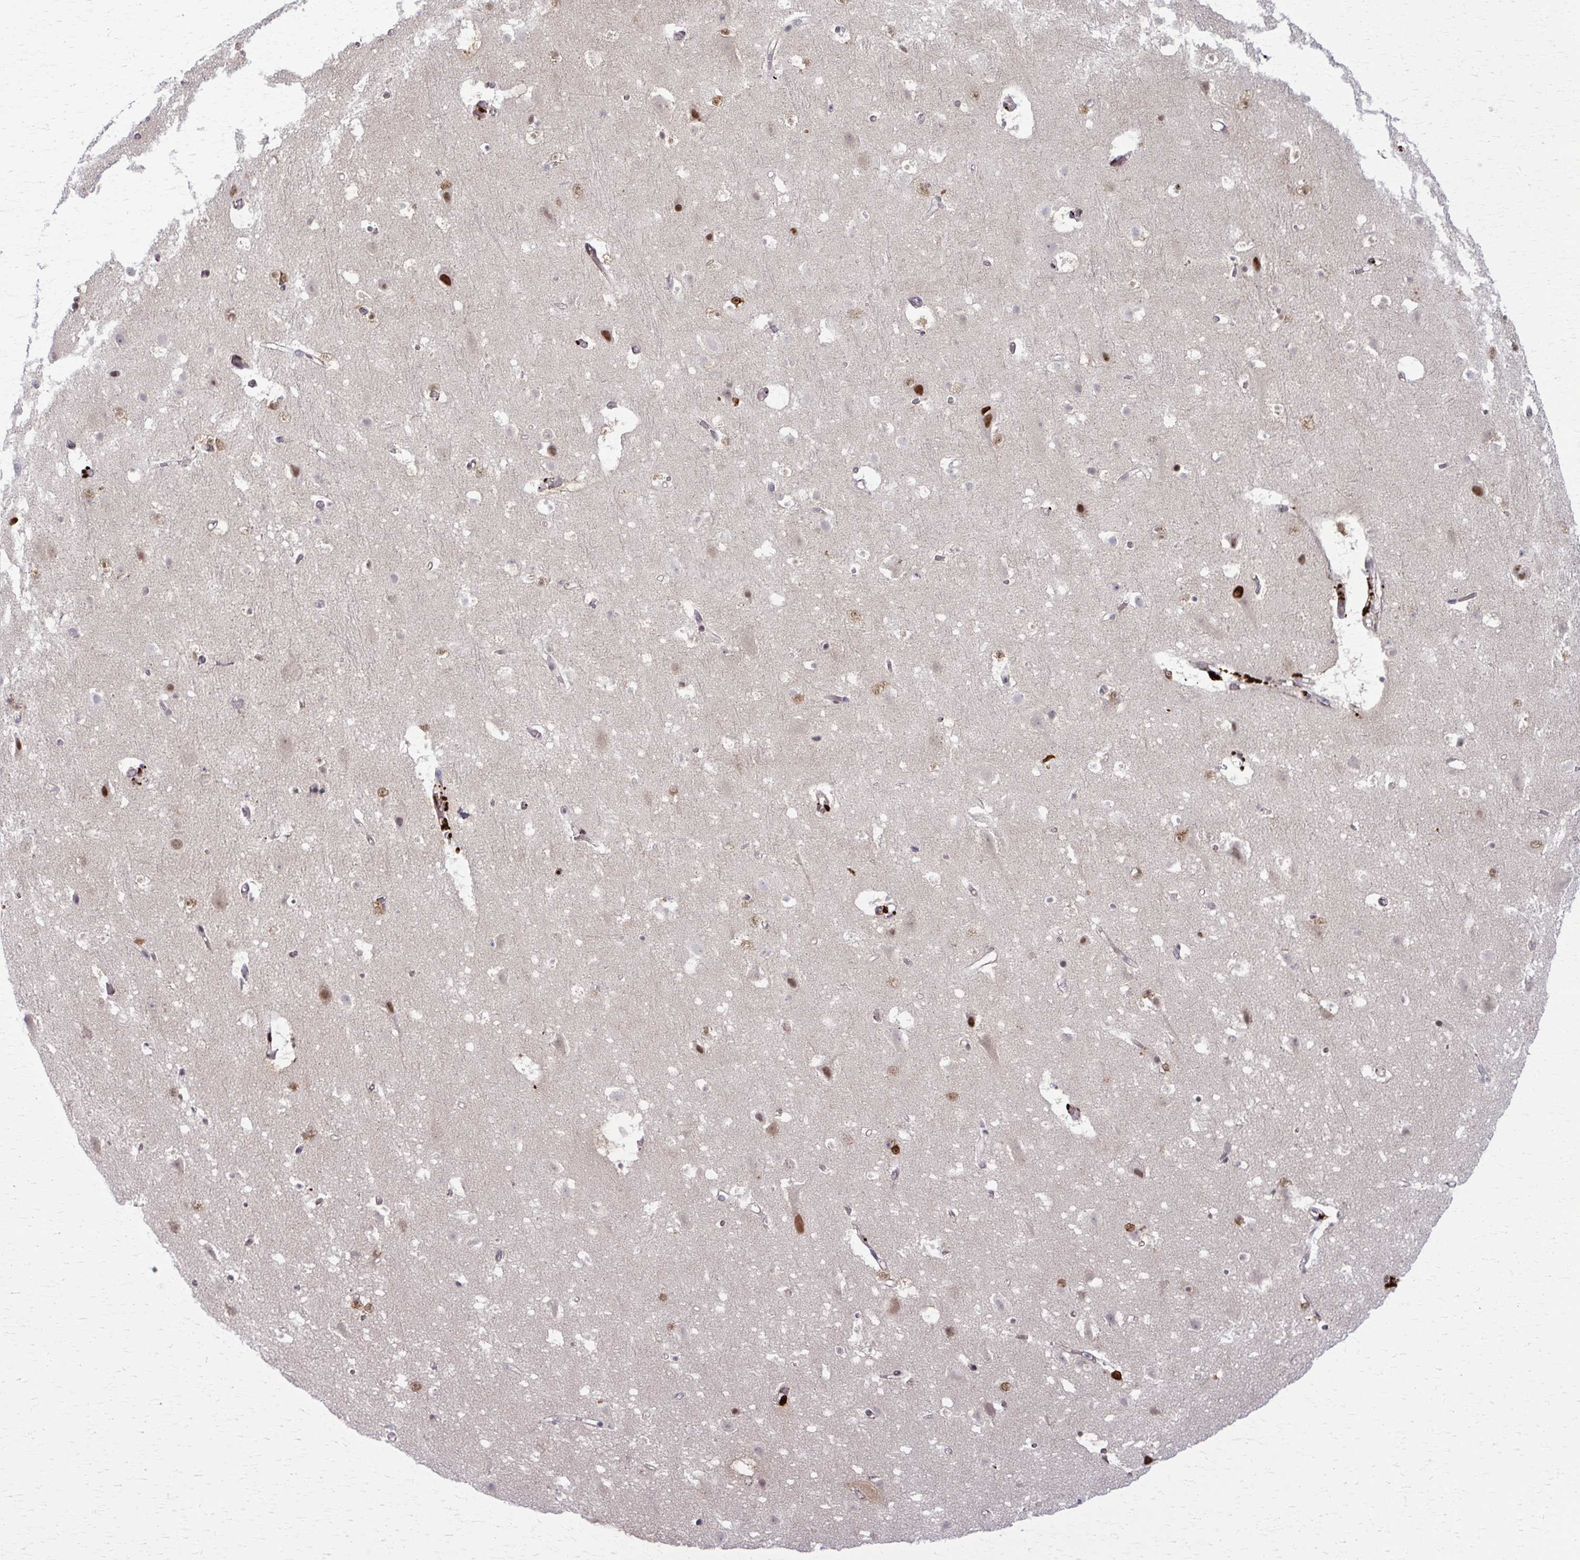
{"staining": {"intensity": "negative", "quantity": "none", "location": "none"}, "tissue": "cerebral cortex", "cell_type": "Endothelial cells", "image_type": "normal", "snomed": [{"axis": "morphology", "description": "Normal tissue, NOS"}, {"axis": "topography", "description": "Cerebral cortex"}], "caption": "DAB immunohistochemical staining of benign human cerebral cortex shows no significant positivity in endothelial cells. (DAB (3,3'-diaminobenzidine) immunohistochemistry (IHC) visualized using brightfield microscopy, high magnification).", "gene": "ZNF559", "patient": {"sex": "female", "age": 42}}